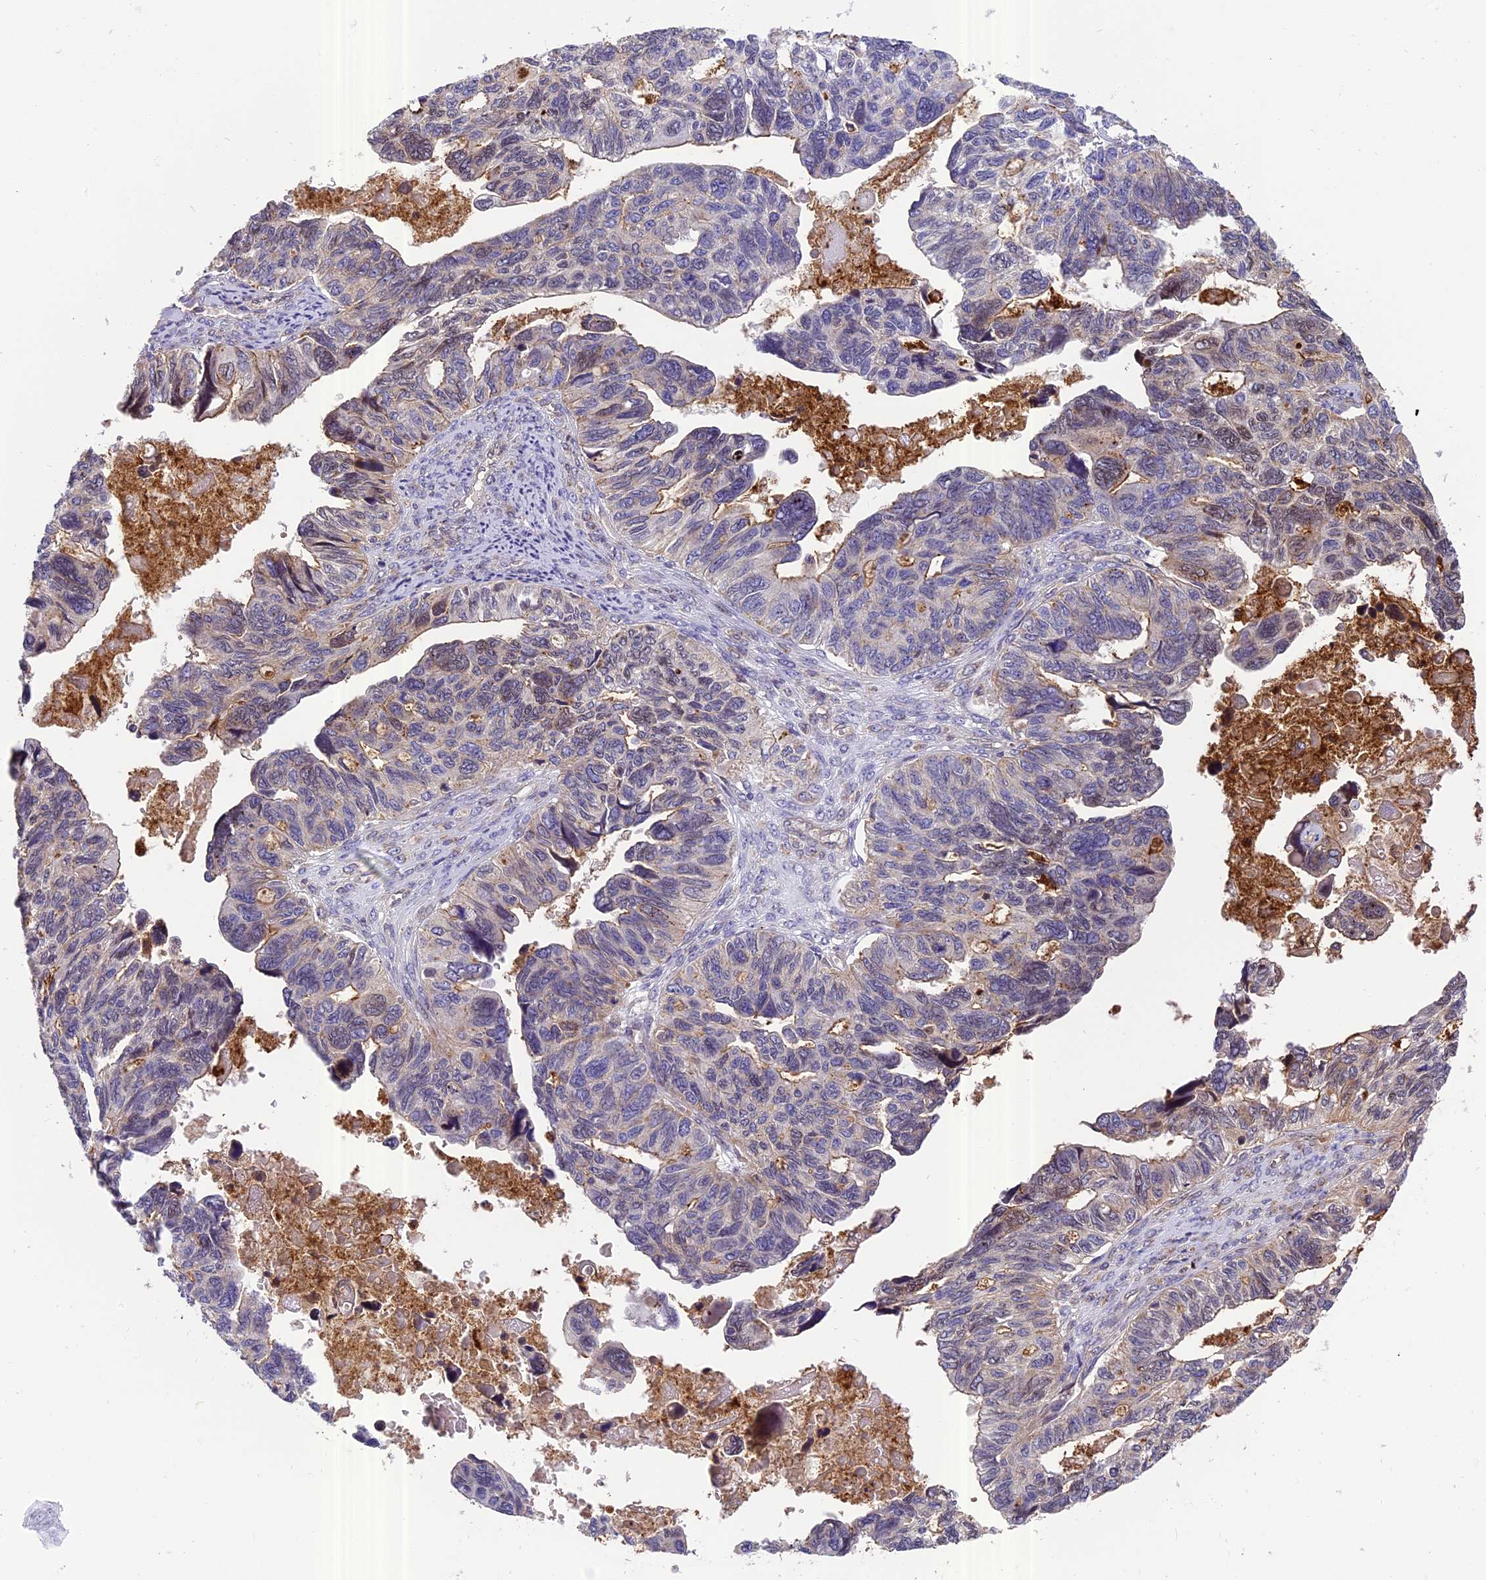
{"staining": {"intensity": "weak", "quantity": "<25%", "location": "nuclear"}, "tissue": "ovarian cancer", "cell_type": "Tumor cells", "image_type": "cancer", "snomed": [{"axis": "morphology", "description": "Cystadenocarcinoma, serous, NOS"}, {"axis": "topography", "description": "Ovary"}], "caption": "The immunohistochemistry photomicrograph has no significant staining in tumor cells of serous cystadenocarcinoma (ovarian) tissue.", "gene": "CHMP2A", "patient": {"sex": "female", "age": 79}}